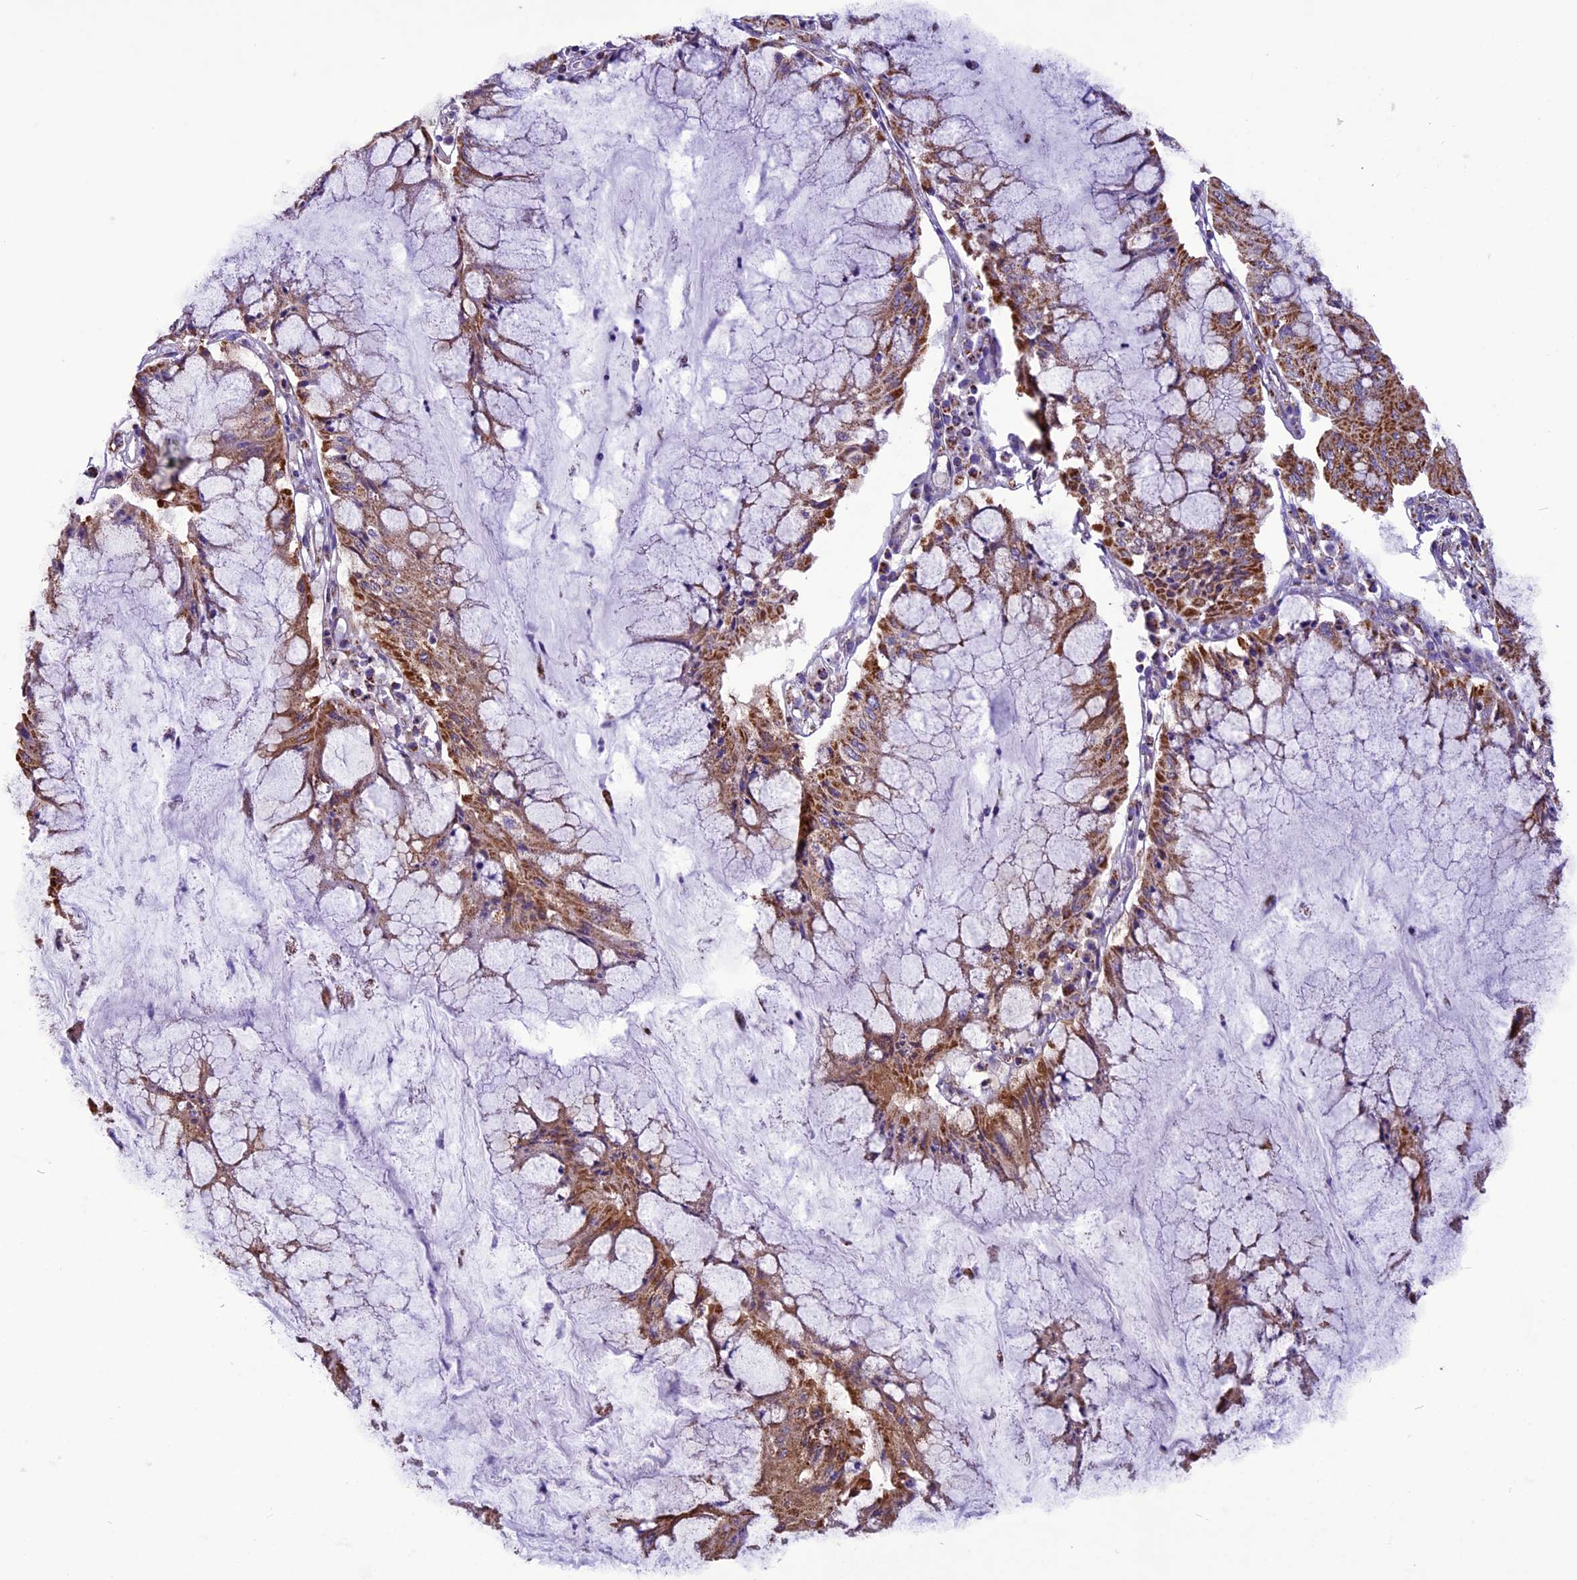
{"staining": {"intensity": "moderate", "quantity": ">75%", "location": "cytoplasmic/membranous"}, "tissue": "pancreatic cancer", "cell_type": "Tumor cells", "image_type": "cancer", "snomed": [{"axis": "morphology", "description": "Adenocarcinoma, NOS"}, {"axis": "topography", "description": "Pancreas"}], "caption": "This image demonstrates immunohistochemistry staining of pancreatic adenocarcinoma, with medium moderate cytoplasmic/membranous positivity in about >75% of tumor cells.", "gene": "ICA1L", "patient": {"sex": "female", "age": 50}}